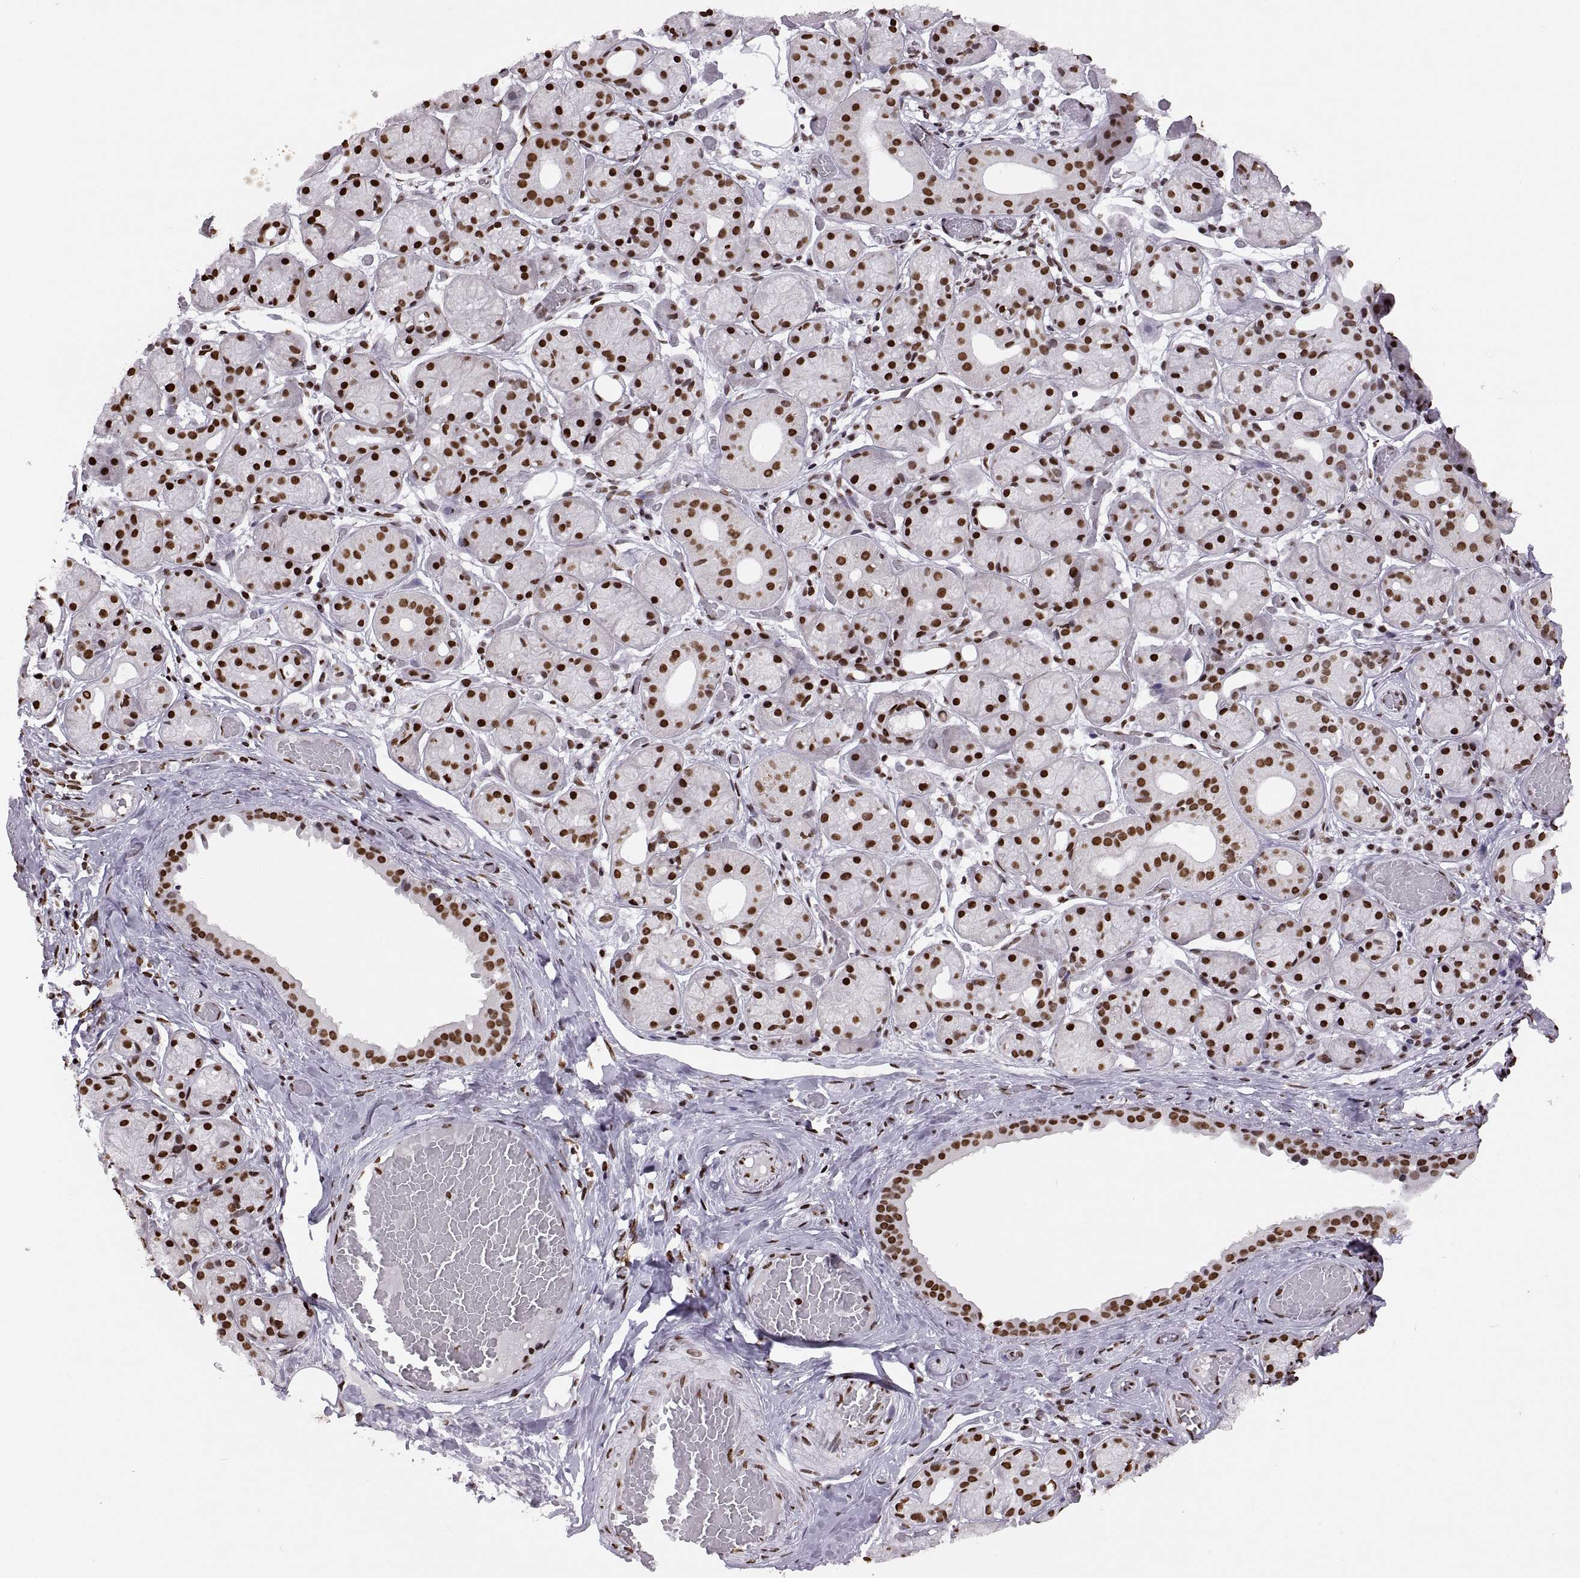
{"staining": {"intensity": "strong", "quantity": "25%-75%", "location": "nuclear"}, "tissue": "salivary gland", "cell_type": "Glandular cells", "image_type": "normal", "snomed": [{"axis": "morphology", "description": "Normal tissue, NOS"}, {"axis": "topography", "description": "Salivary gland"}, {"axis": "topography", "description": "Peripheral nerve tissue"}], "caption": "The micrograph displays staining of benign salivary gland, revealing strong nuclear protein staining (brown color) within glandular cells. (DAB IHC, brown staining for protein, blue staining for nuclei).", "gene": "SNAI1", "patient": {"sex": "male", "age": 71}}